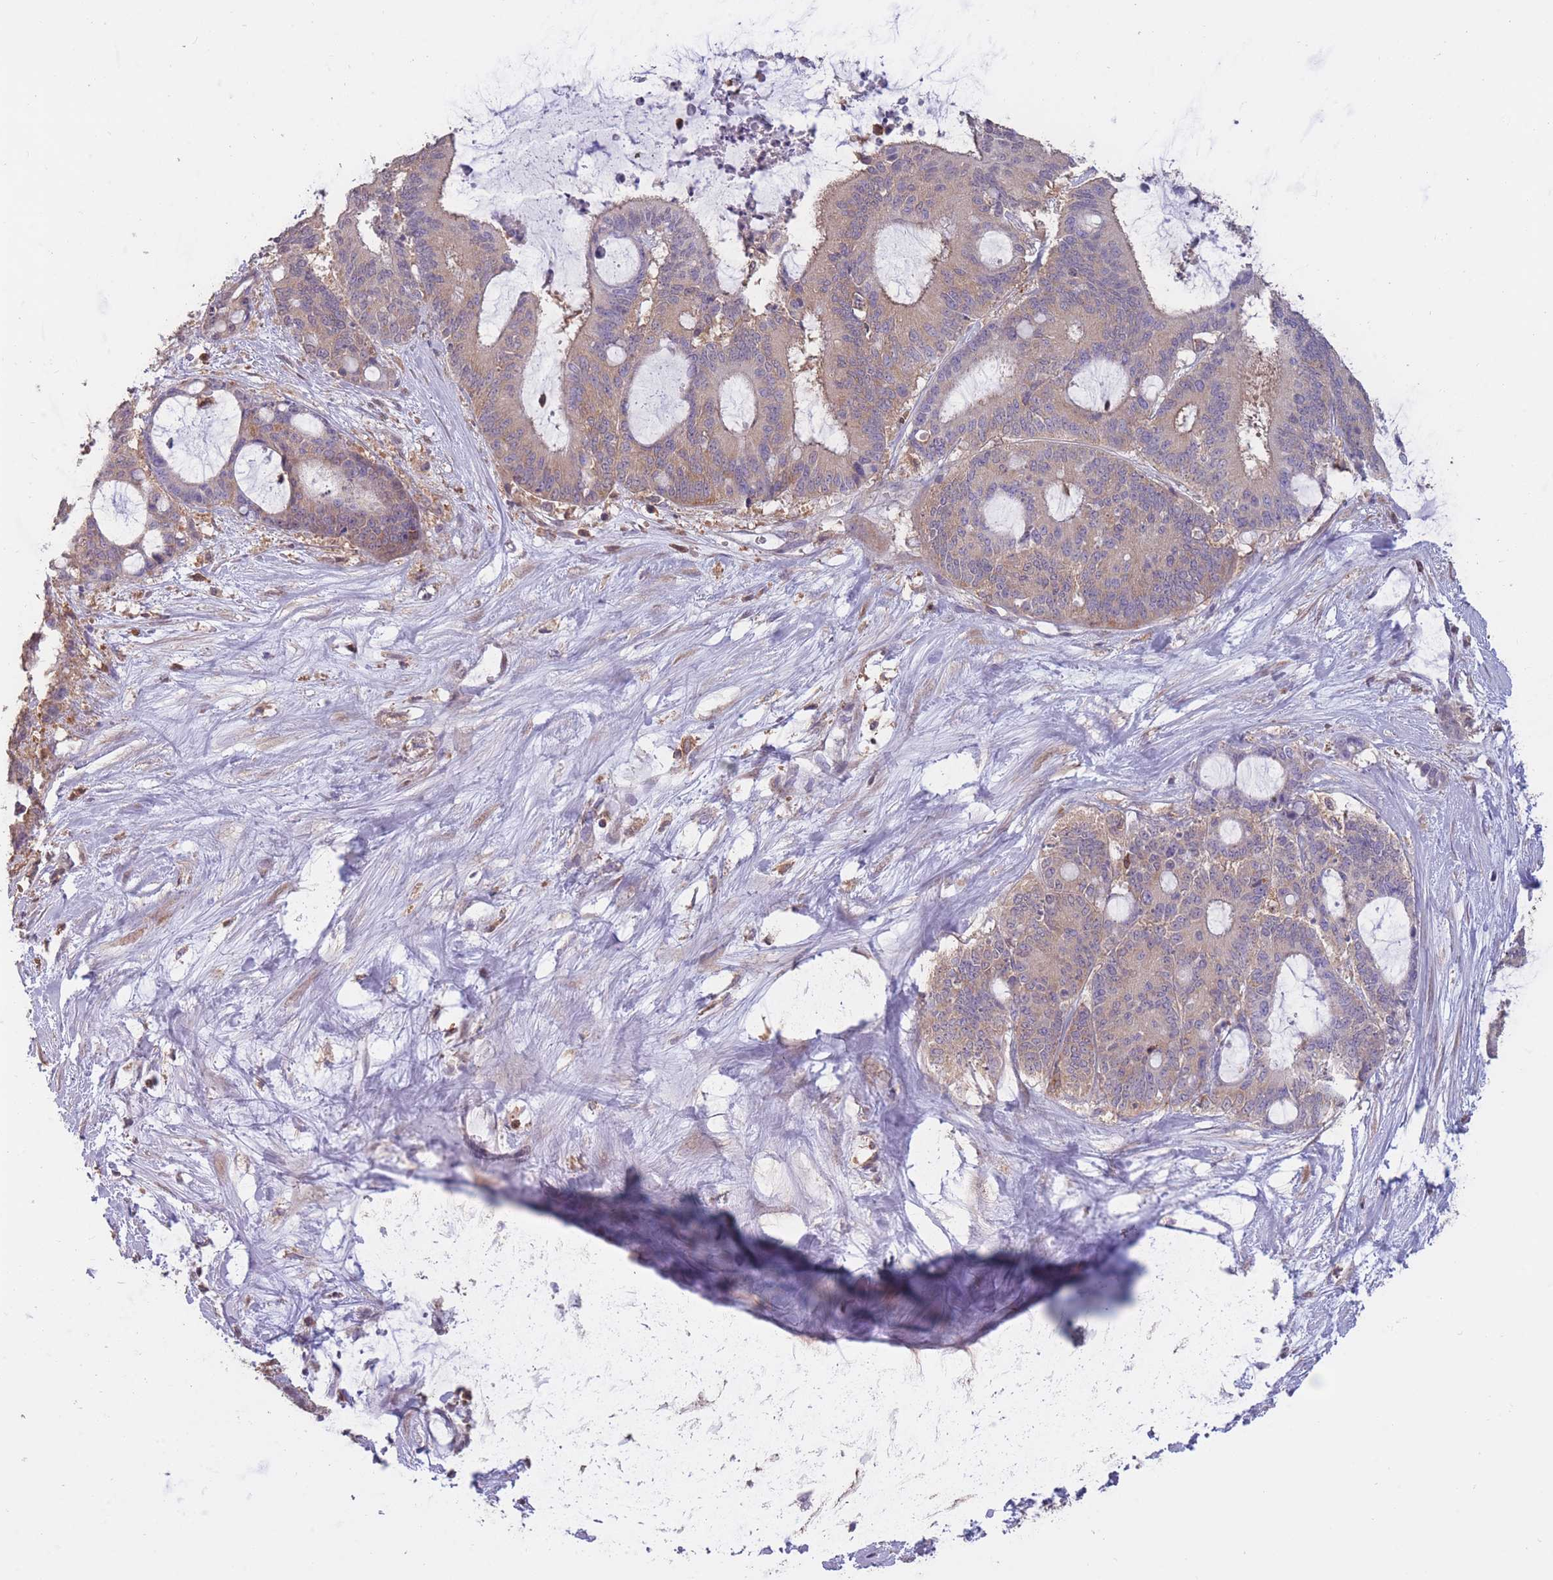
{"staining": {"intensity": "weak", "quantity": "<25%", "location": "cytoplasmic/membranous"}, "tissue": "liver cancer", "cell_type": "Tumor cells", "image_type": "cancer", "snomed": [{"axis": "morphology", "description": "Normal tissue, NOS"}, {"axis": "morphology", "description": "Cholangiocarcinoma"}, {"axis": "topography", "description": "Liver"}, {"axis": "topography", "description": "Peripheral nerve tissue"}], "caption": "DAB (3,3'-diaminobenzidine) immunohistochemical staining of cholangiocarcinoma (liver) shows no significant positivity in tumor cells.", "gene": "GMIP", "patient": {"sex": "female", "age": 73}}